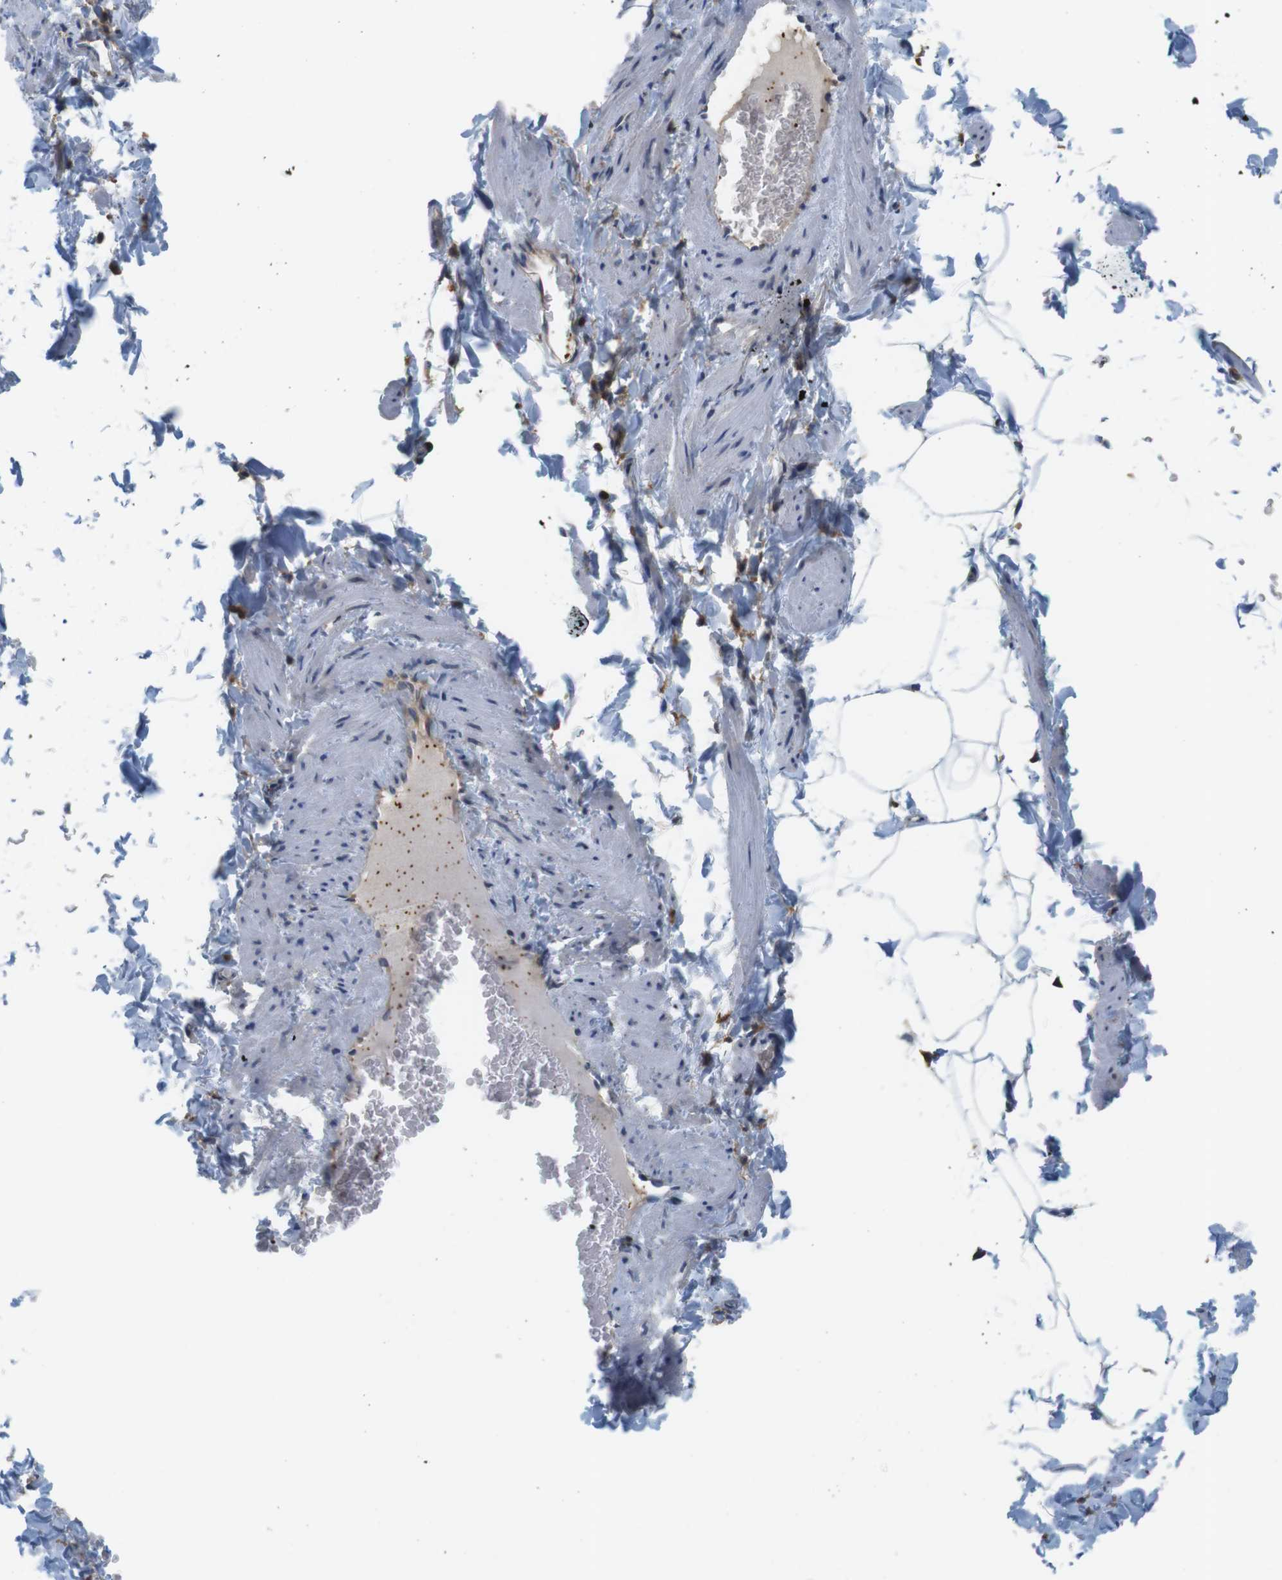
{"staining": {"intensity": "negative", "quantity": "none", "location": "none"}, "tissue": "adipose tissue", "cell_type": "Adipocytes", "image_type": "normal", "snomed": [{"axis": "morphology", "description": "Normal tissue, NOS"}, {"axis": "topography", "description": "Vascular tissue"}], "caption": "An image of adipose tissue stained for a protein demonstrates no brown staining in adipocytes.", "gene": "HERPUD2", "patient": {"sex": "male", "age": 41}}